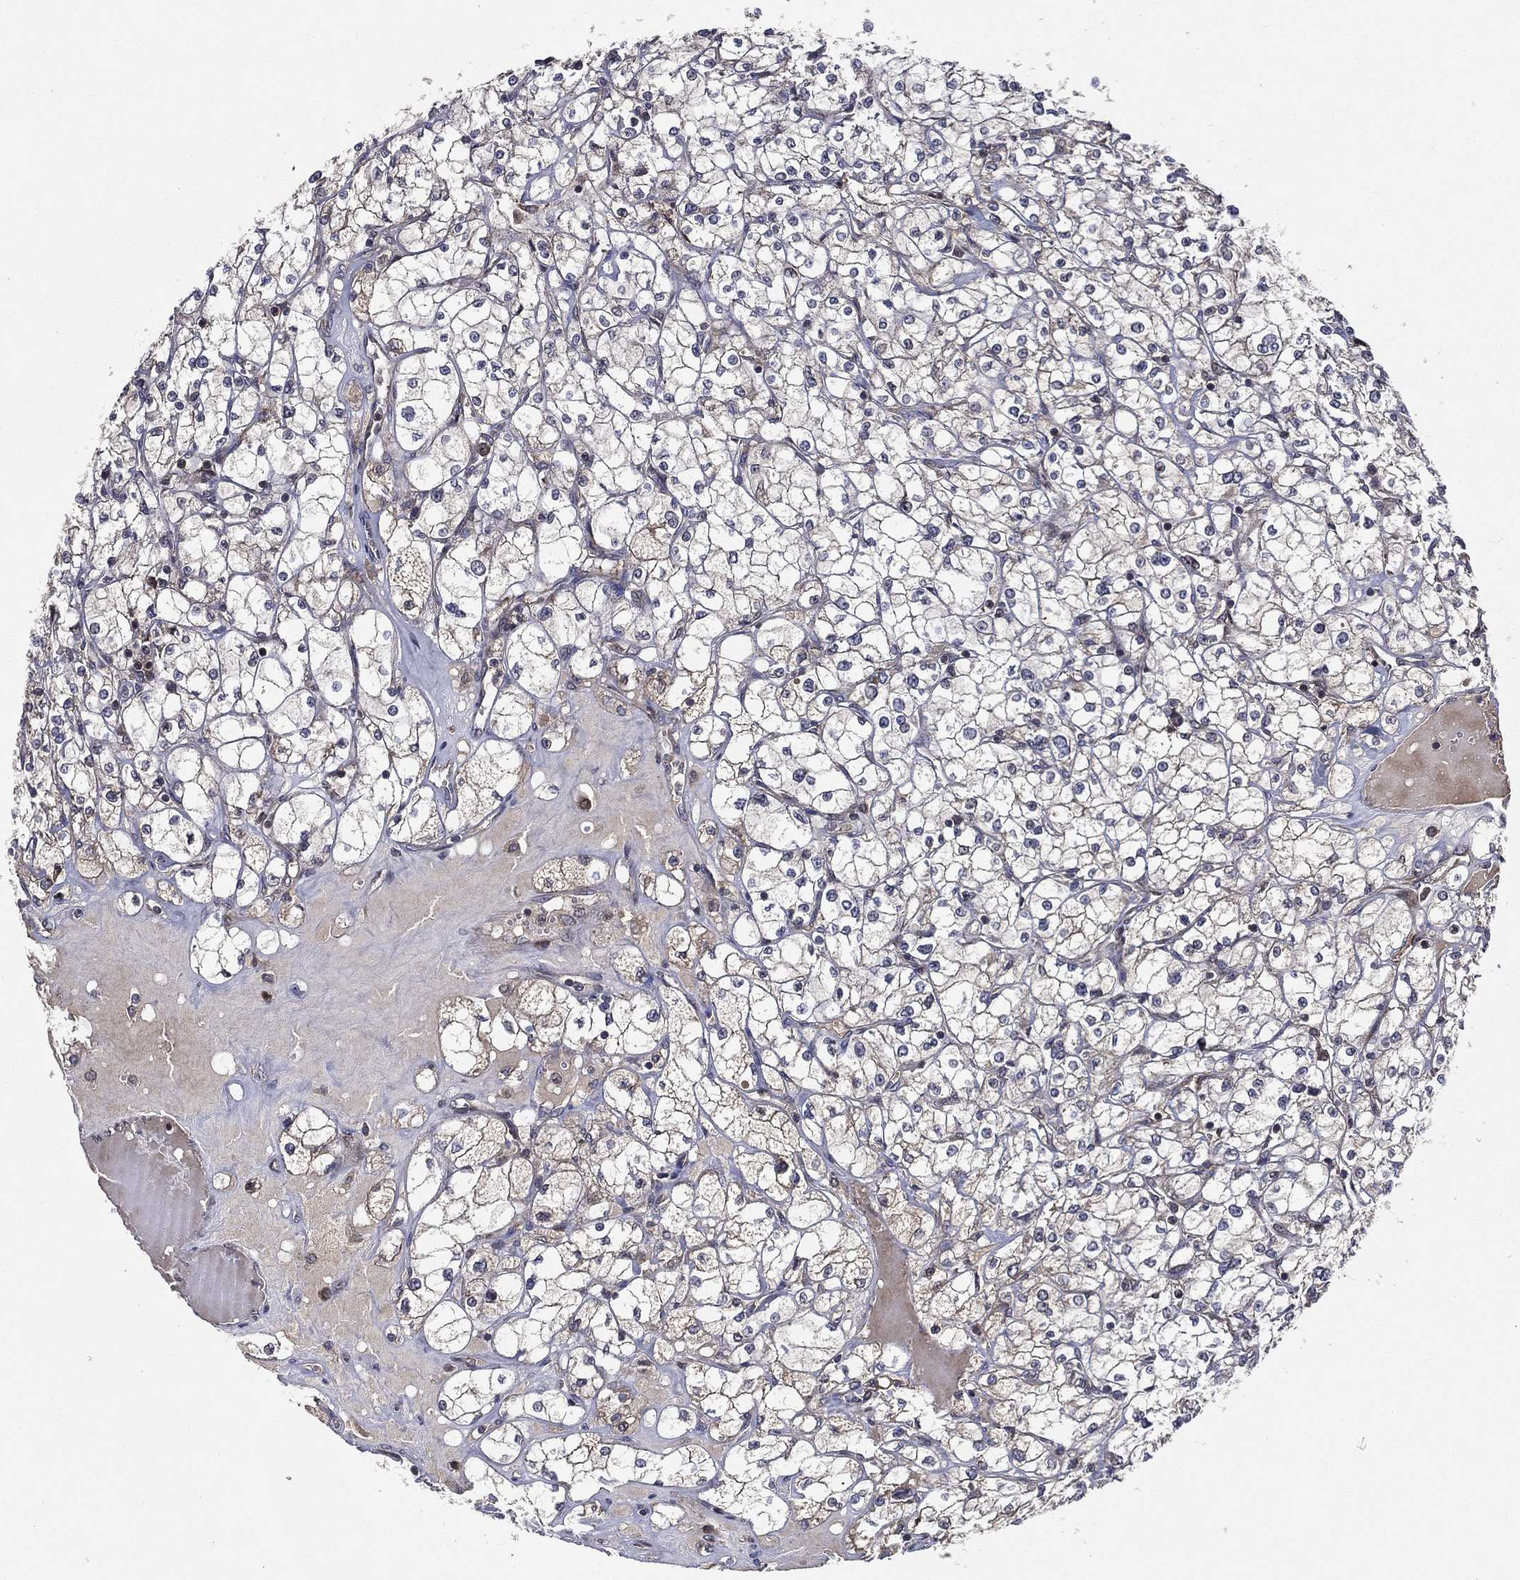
{"staining": {"intensity": "strong", "quantity": "<25%", "location": "cytoplasmic/membranous"}, "tissue": "renal cancer", "cell_type": "Tumor cells", "image_type": "cancer", "snomed": [{"axis": "morphology", "description": "Adenocarcinoma, NOS"}, {"axis": "topography", "description": "Kidney"}], "caption": "Protein expression analysis of human renal adenocarcinoma reveals strong cytoplasmic/membranous staining in about <25% of tumor cells.", "gene": "RAB11FIP4", "patient": {"sex": "male", "age": 67}}